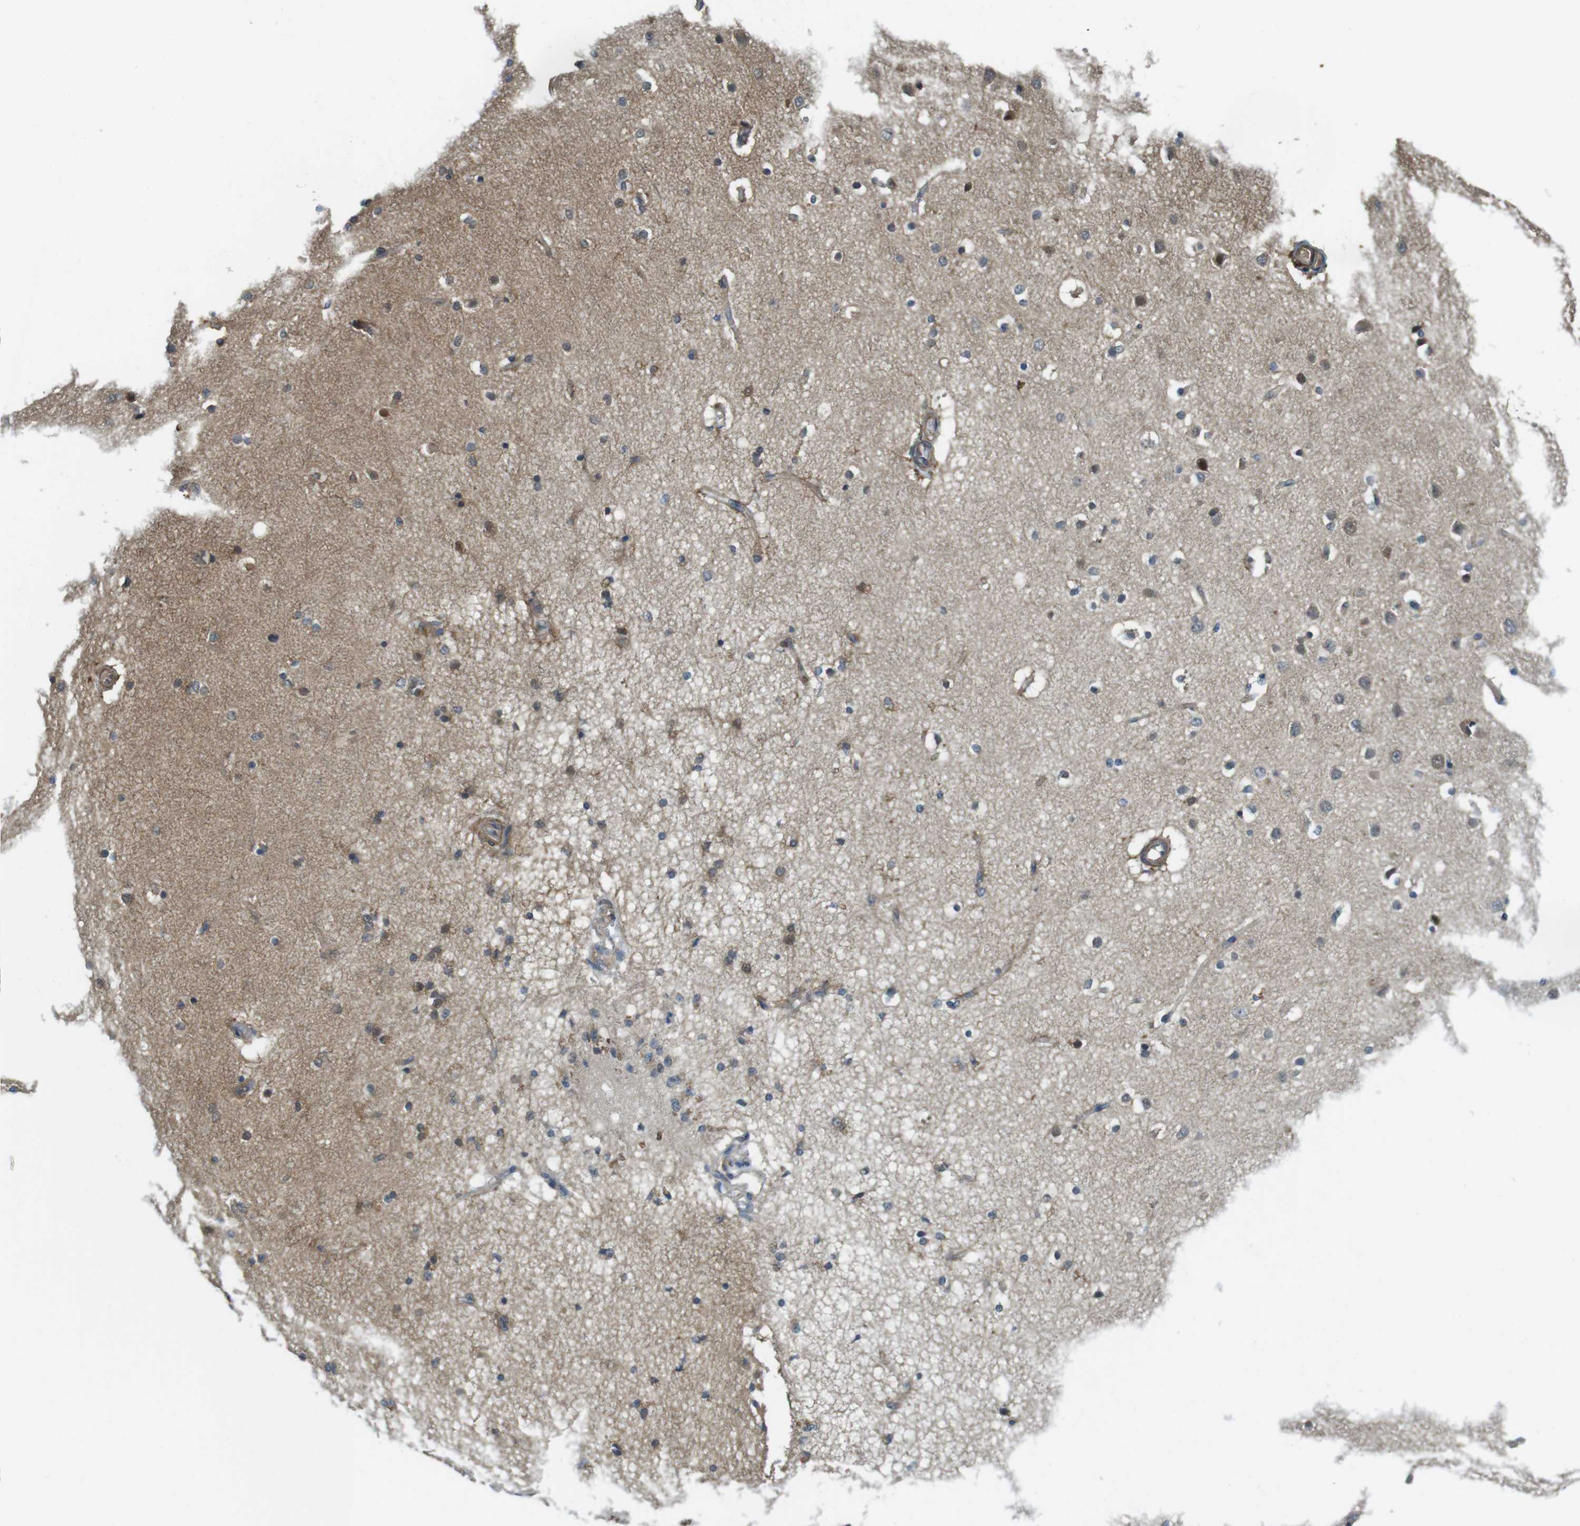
{"staining": {"intensity": "negative", "quantity": "none", "location": "none"}, "tissue": "cerebral cortex", "cell_type": "Endothelial cells", "image_type": "normal", "snomed": [{"axis": "morphology", "description": "Normal tissue, NOS"}, {"axis": "topography", "description": "Cerebral cortex"}], "caption": "IHC of unremarkable cerebral cortex exhibits no expression in endothelial cells. (Stains: DAB immunohistochemistry (IHC) with hematoxylin counter stain, Microscopy: brightfield microscopy at high magnification).", "gene": "LRRC3B", "patient": {"sex": "female", "age": 54}}